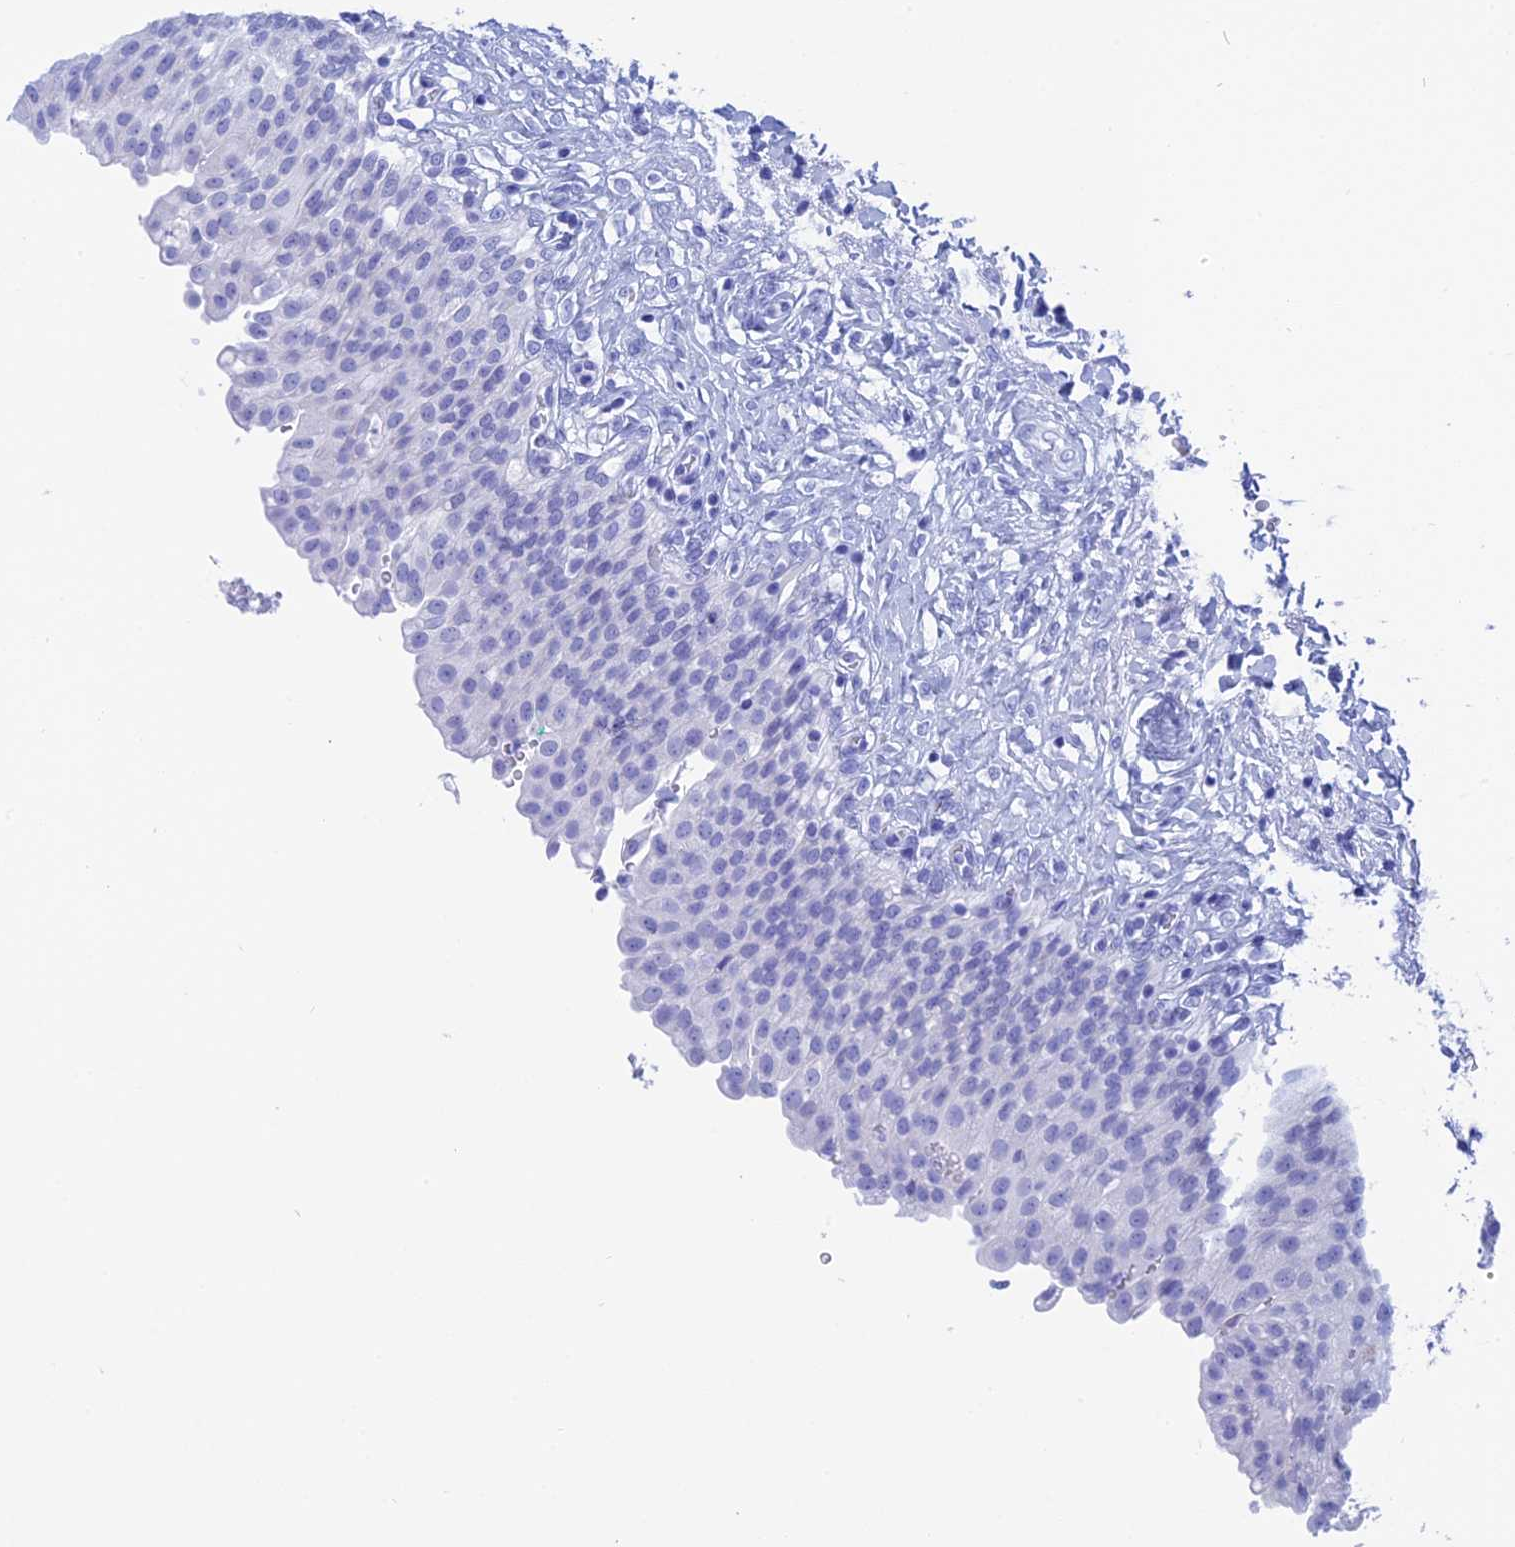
{"staining": {"intensity": "negative", "quantity": "none", "location": "none"}, "tissue": "urinary bladder", "cell_type": "Urothelial cells", "image_type": "normal", "snomed": [{"axis": "morphology", "description": "Urothelial carcinoma, High grade"}, {"axis": "topography", "description": "Urinary bladder"}], "caption": "DAB (3,3'-diaminobenzidine) immunohistochemical staining of normal human urinary bladder shows no significant staining in urothelial cells. (DAB (3,3'-diaminobenzidine) IHC visualized using brightfield microscopy, high magnification).", "gene": "TEX101", "patient": {"sex": "male", "age": 46}}